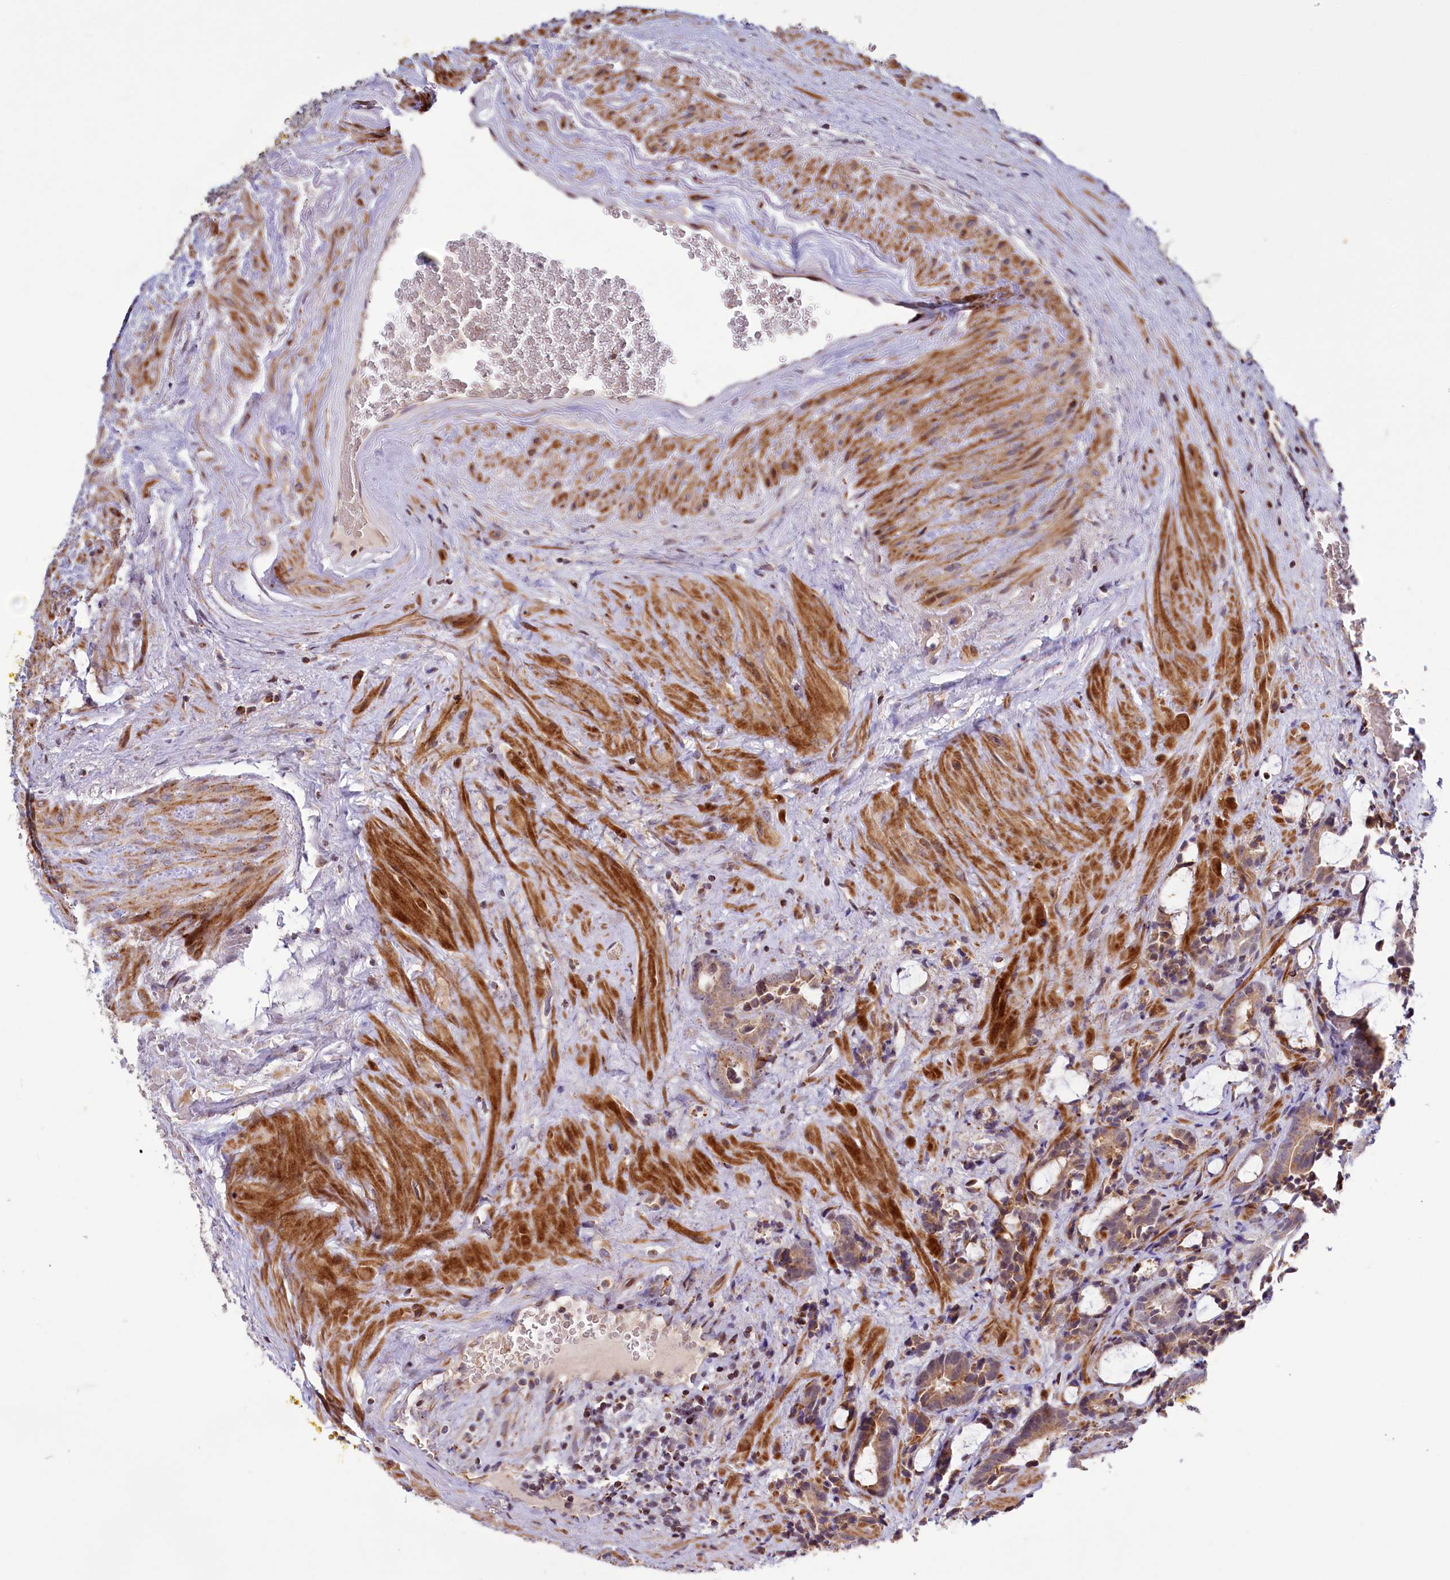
{"staining": {"intensity": "weak", "quantity": ">75%", "location": "cytoplasmic/membranous"}, "tissue": "prostate cancer", "cell_type": "Tumor cells", "image_type": "cancer", "snomed": [{"axis": "morphology", "description": "Adenocarcinoma, High grade"}, {"axis": "topography", "description": "Prostate and seminal vesicle, NOS"}], "caption": "High-power microscopy captured an immunohistochemistry (IHC) micrograph of prostate cancer, revealing weak cytoplasmic/membranous positivity in about >75% of tumor cells.", "gene": "DYNC2H1", "patient": {"sex": "male", "age": 67}}